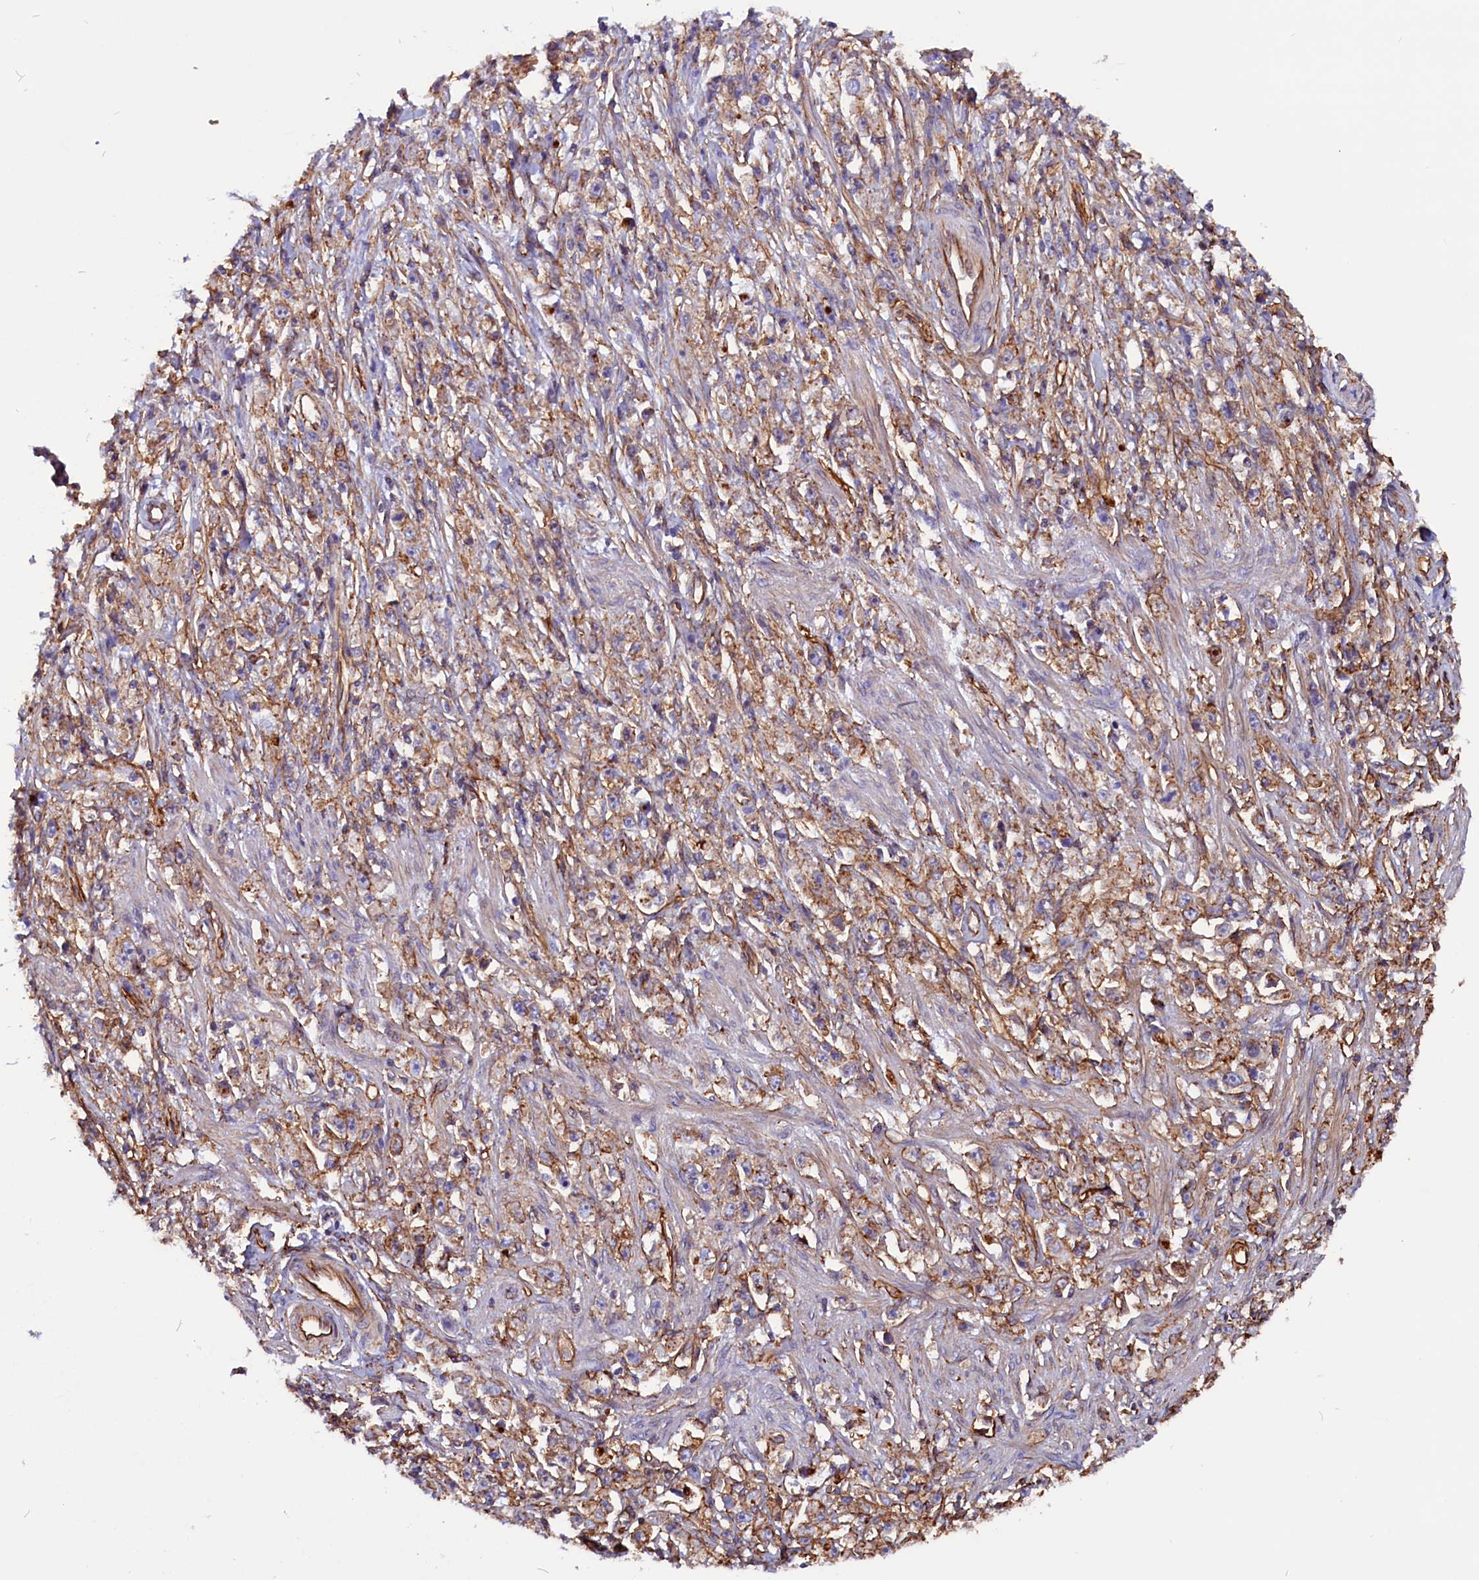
{"staining": {"intensity": "negative", "quantity": "none", "location": "none"}, "tissue": "stomach cancer", "cell_type": "Tumor cells", "image_type": "cancer", "snomed": [{"axis": "morphology", "description": "Adenocarcinoma, NOS"}, {"axis": "topography", "description": "Stomach"}], "caption": "A photomicrograph of human stomach cancer (adenocarcinoma) is negative for staining in tumor cells. (Immunohistochemistry, brightfield microscopy, high magnification).", "gene": "ZNF749", "patient": {"sex": "female", "age": 59}}